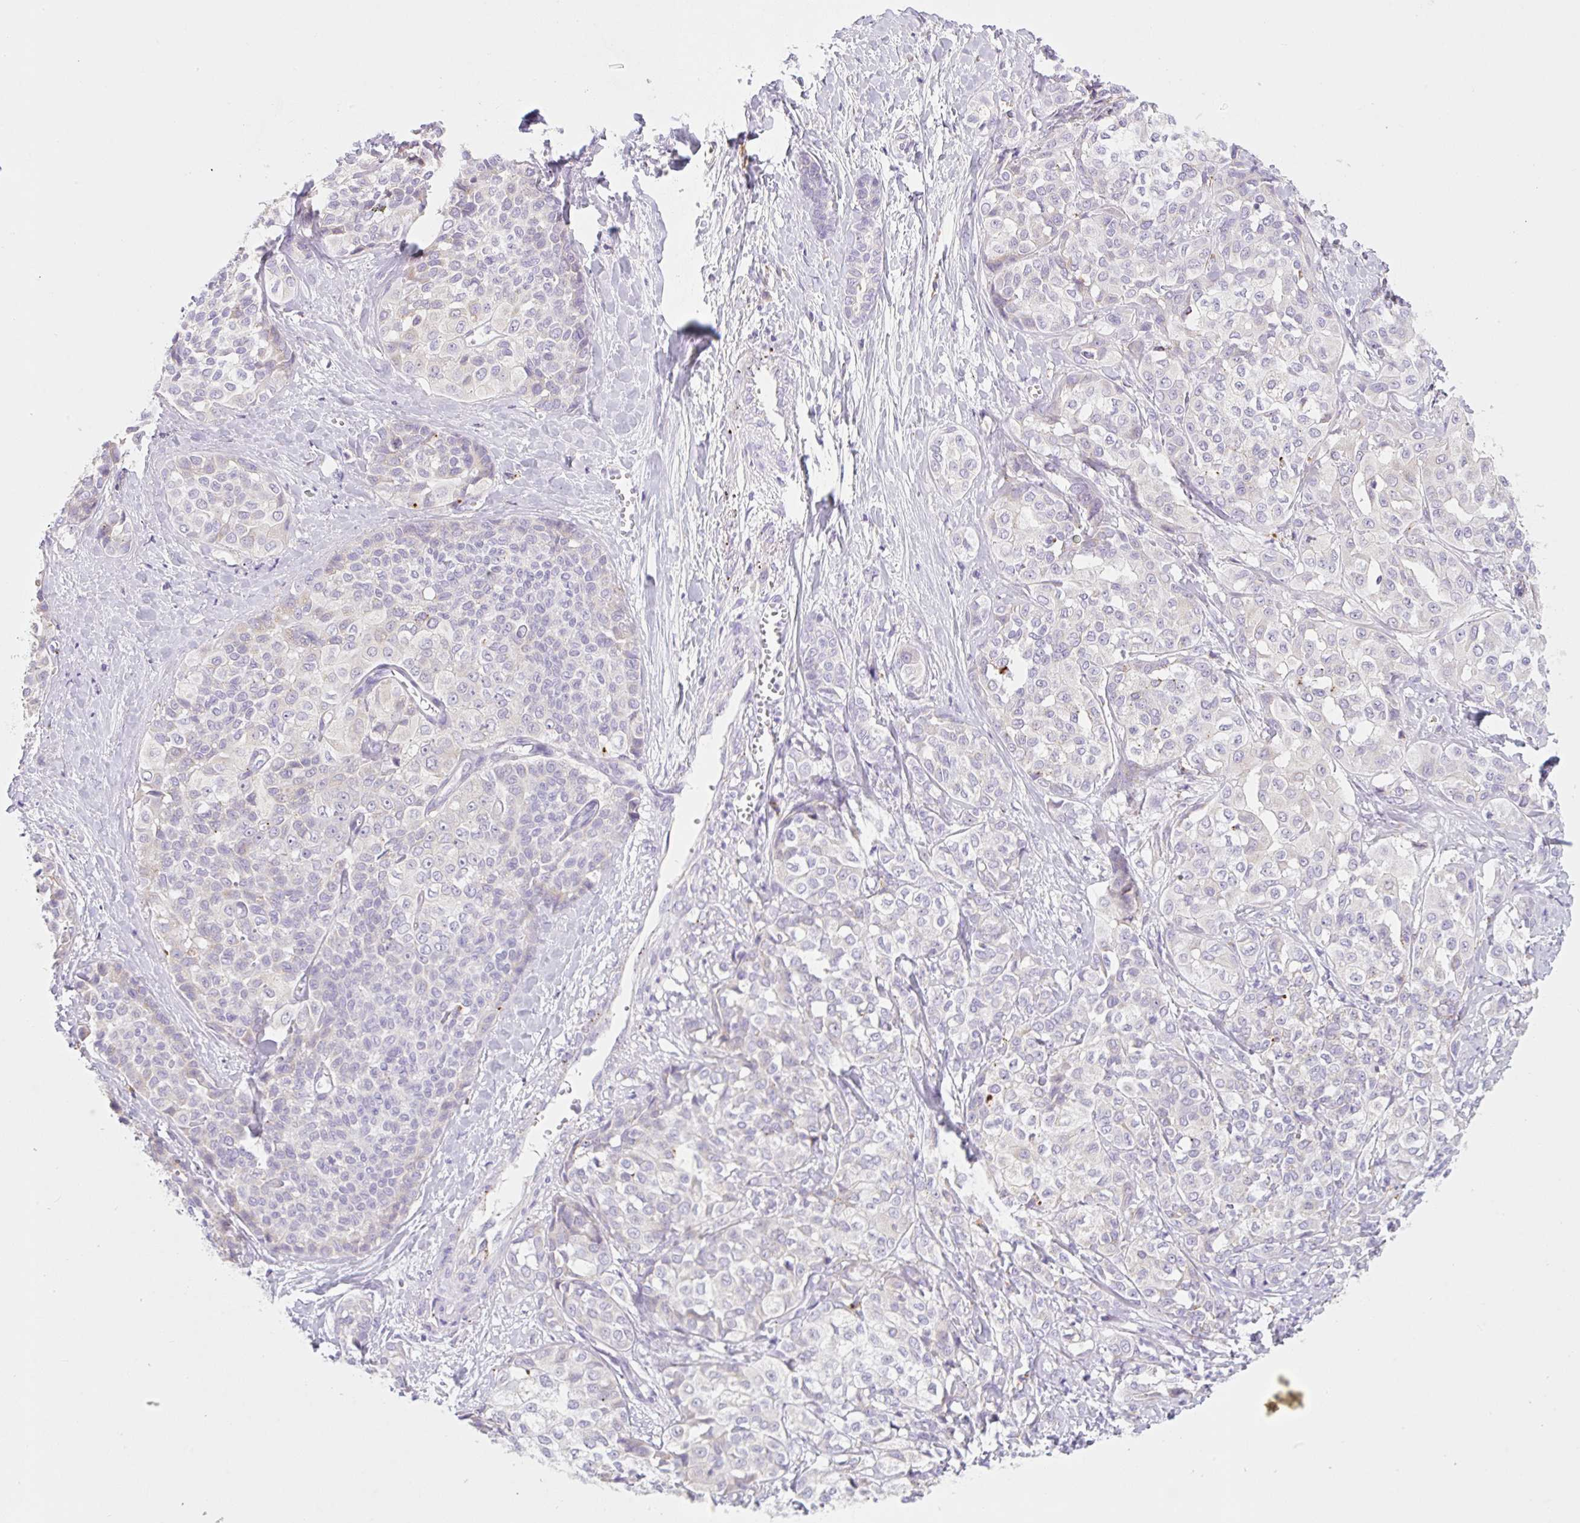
{"staining": {"intensity": "negative", "quantity": "none", "location": "none"}, "tissue": "liver cancer", "cell_type": "Tumor cells", "image_type": "cancer", "snomed": [{"axis": "morphology", "description": "Cholangiocarcinoma"}, {"axis": "topography", "description": "Liver"}], "caption": "Liver cancer (cholangiocarcinoma) was stained to show a protein in brown. There is no significant positivity in tumor cells. (DAB (3,3'-diaminobenzidine) IHC visualized using brightfield microscopy, high magnification).", "gene": "CLEC3A", "patient": {"sex": "female", "age": 77}}